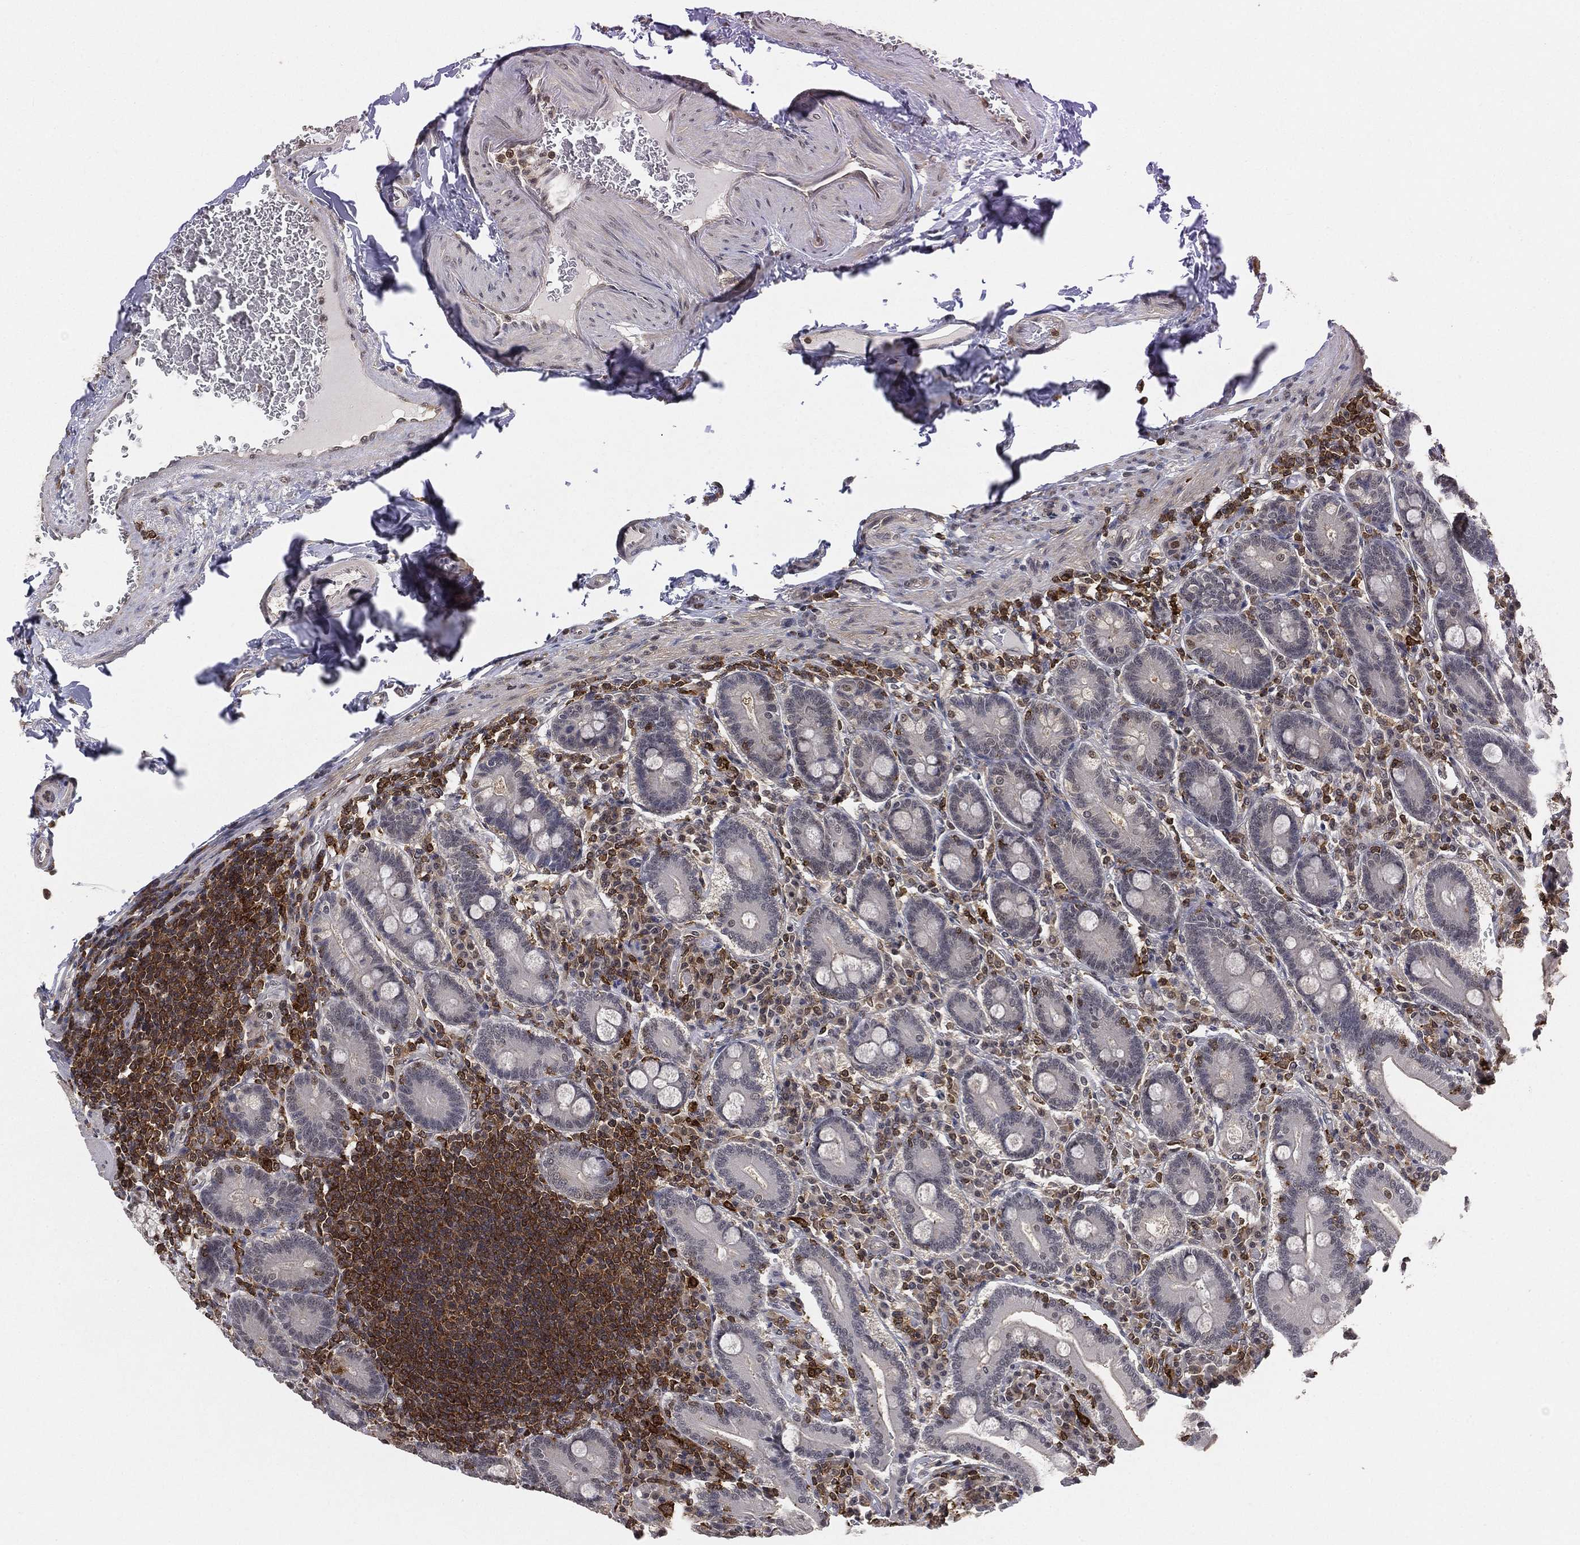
{"staining": {"intensity": "negative", "quantity": "none", "location": "none"}, "tissue": "duodenum", "cell_type": "Glandular cells", "image_type": "normal", "snomed": [{"axis": "morphology", "description": "Normal tissue, NOS"}, {"axis": "topography", "description": "Duodenum"}], "caption": "High magnification brightfield microscopy of unremarkable duodenum stained with DAB (brown) and counterstained with hematoxylin (blue): glandular cells show no significant positivity. (Stains: DAB (3,3'-diaminobenzidine) IHC with hematoxylin counter stain, Microscopy: brightfield microscopy at high magnification).", "gene": "WDR26", "patient": {"sex": "female", "age": 62}}